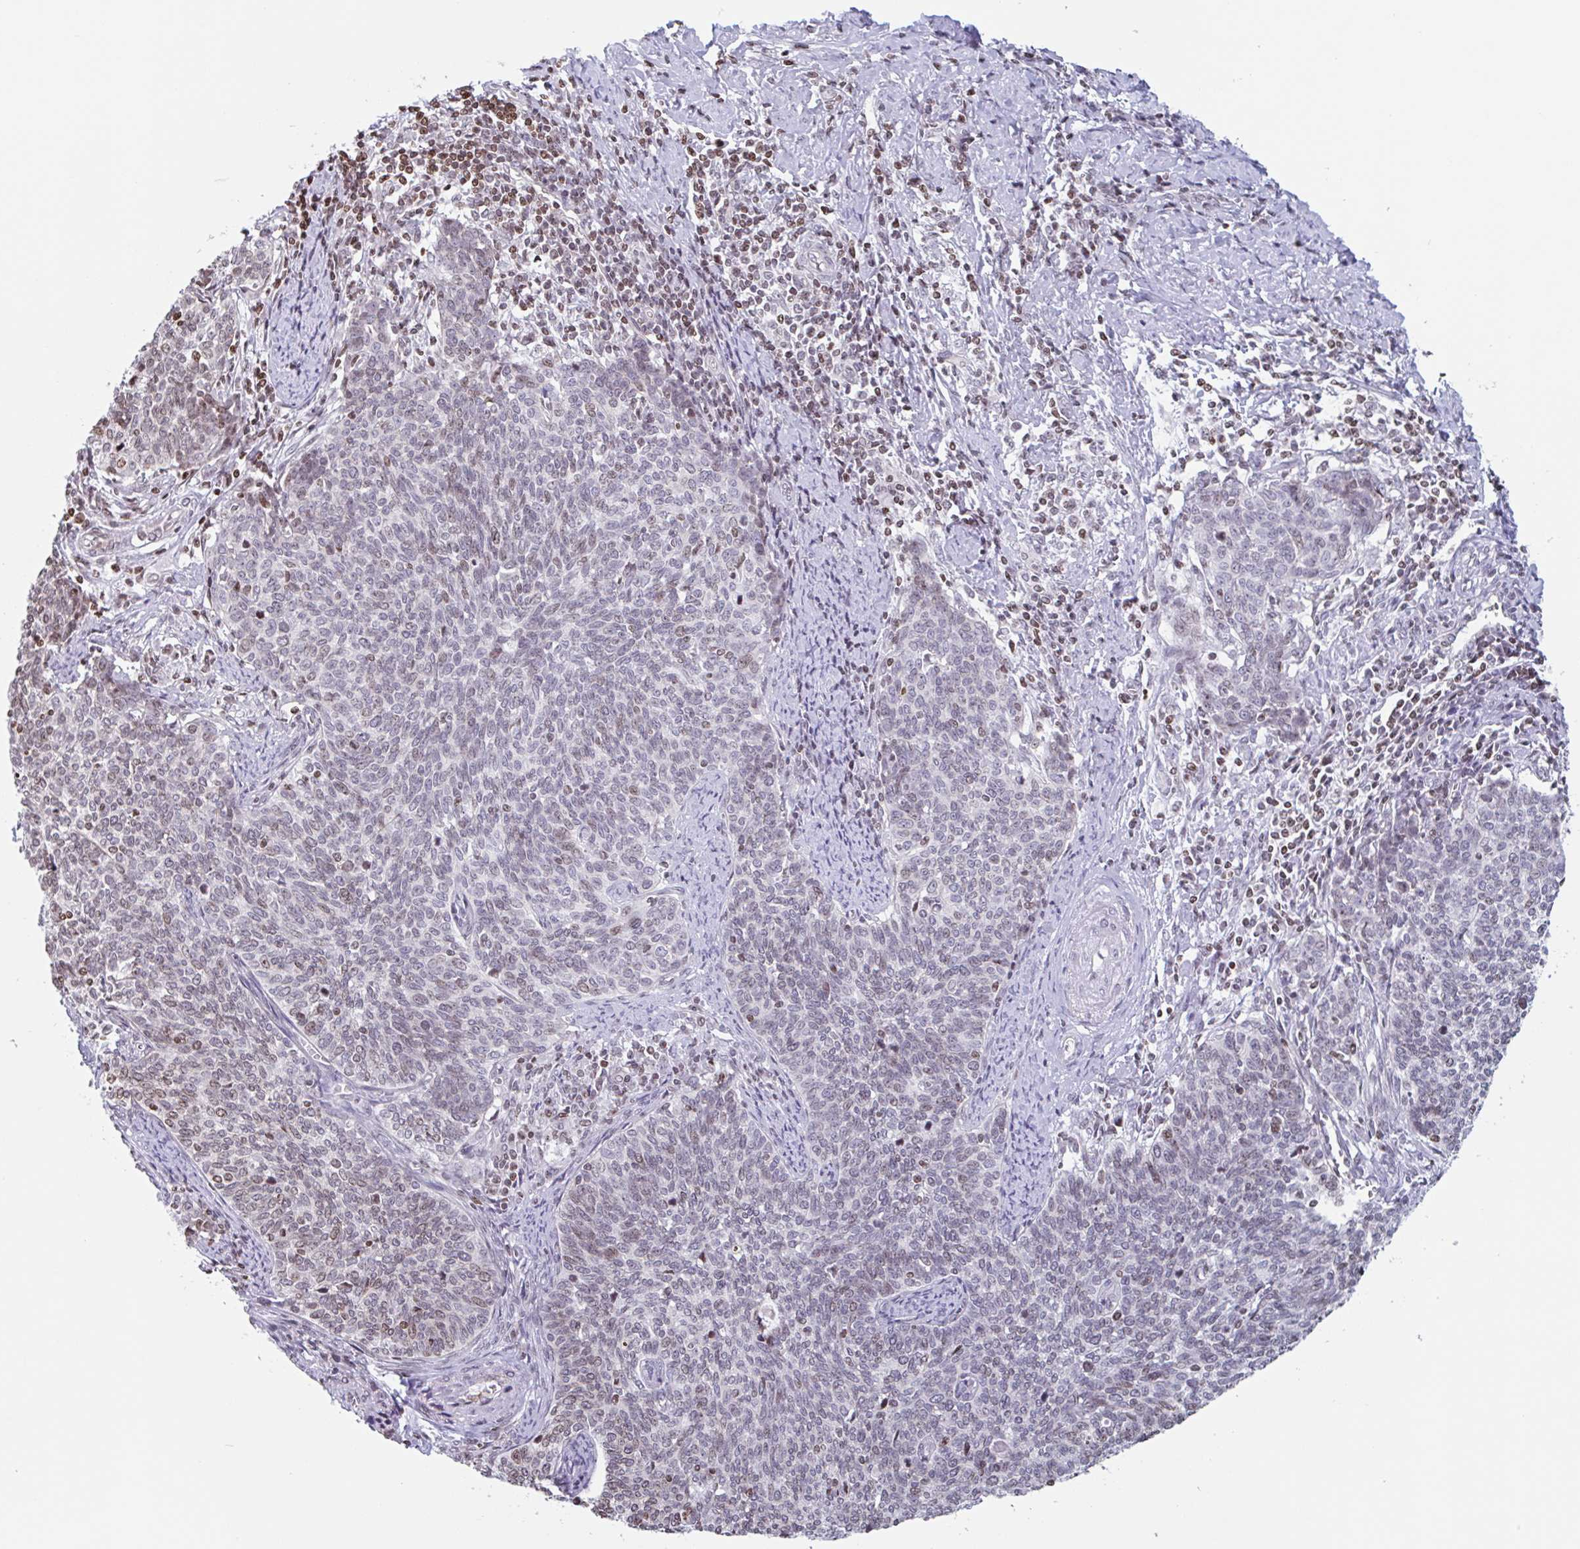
{"staining": {"intensity": "weak", "quantity": ">75%", "location": "nuclear"}, "tissue": "cervical cancer", "cell_type": "Tumor cells", "image_type": "cancer", "snomed": [{"axis": "morphology", "description": "Squamous cell carcinoma, NOS"}, {"axis": "topography", "description": "Cervix"}], "caption": "Human cervical squamous cell carcinoma stained with a protein marker displays weak staining in tumor cells.", "gene": "NOL6", "patient": {"sex": "female", "age": 39}}